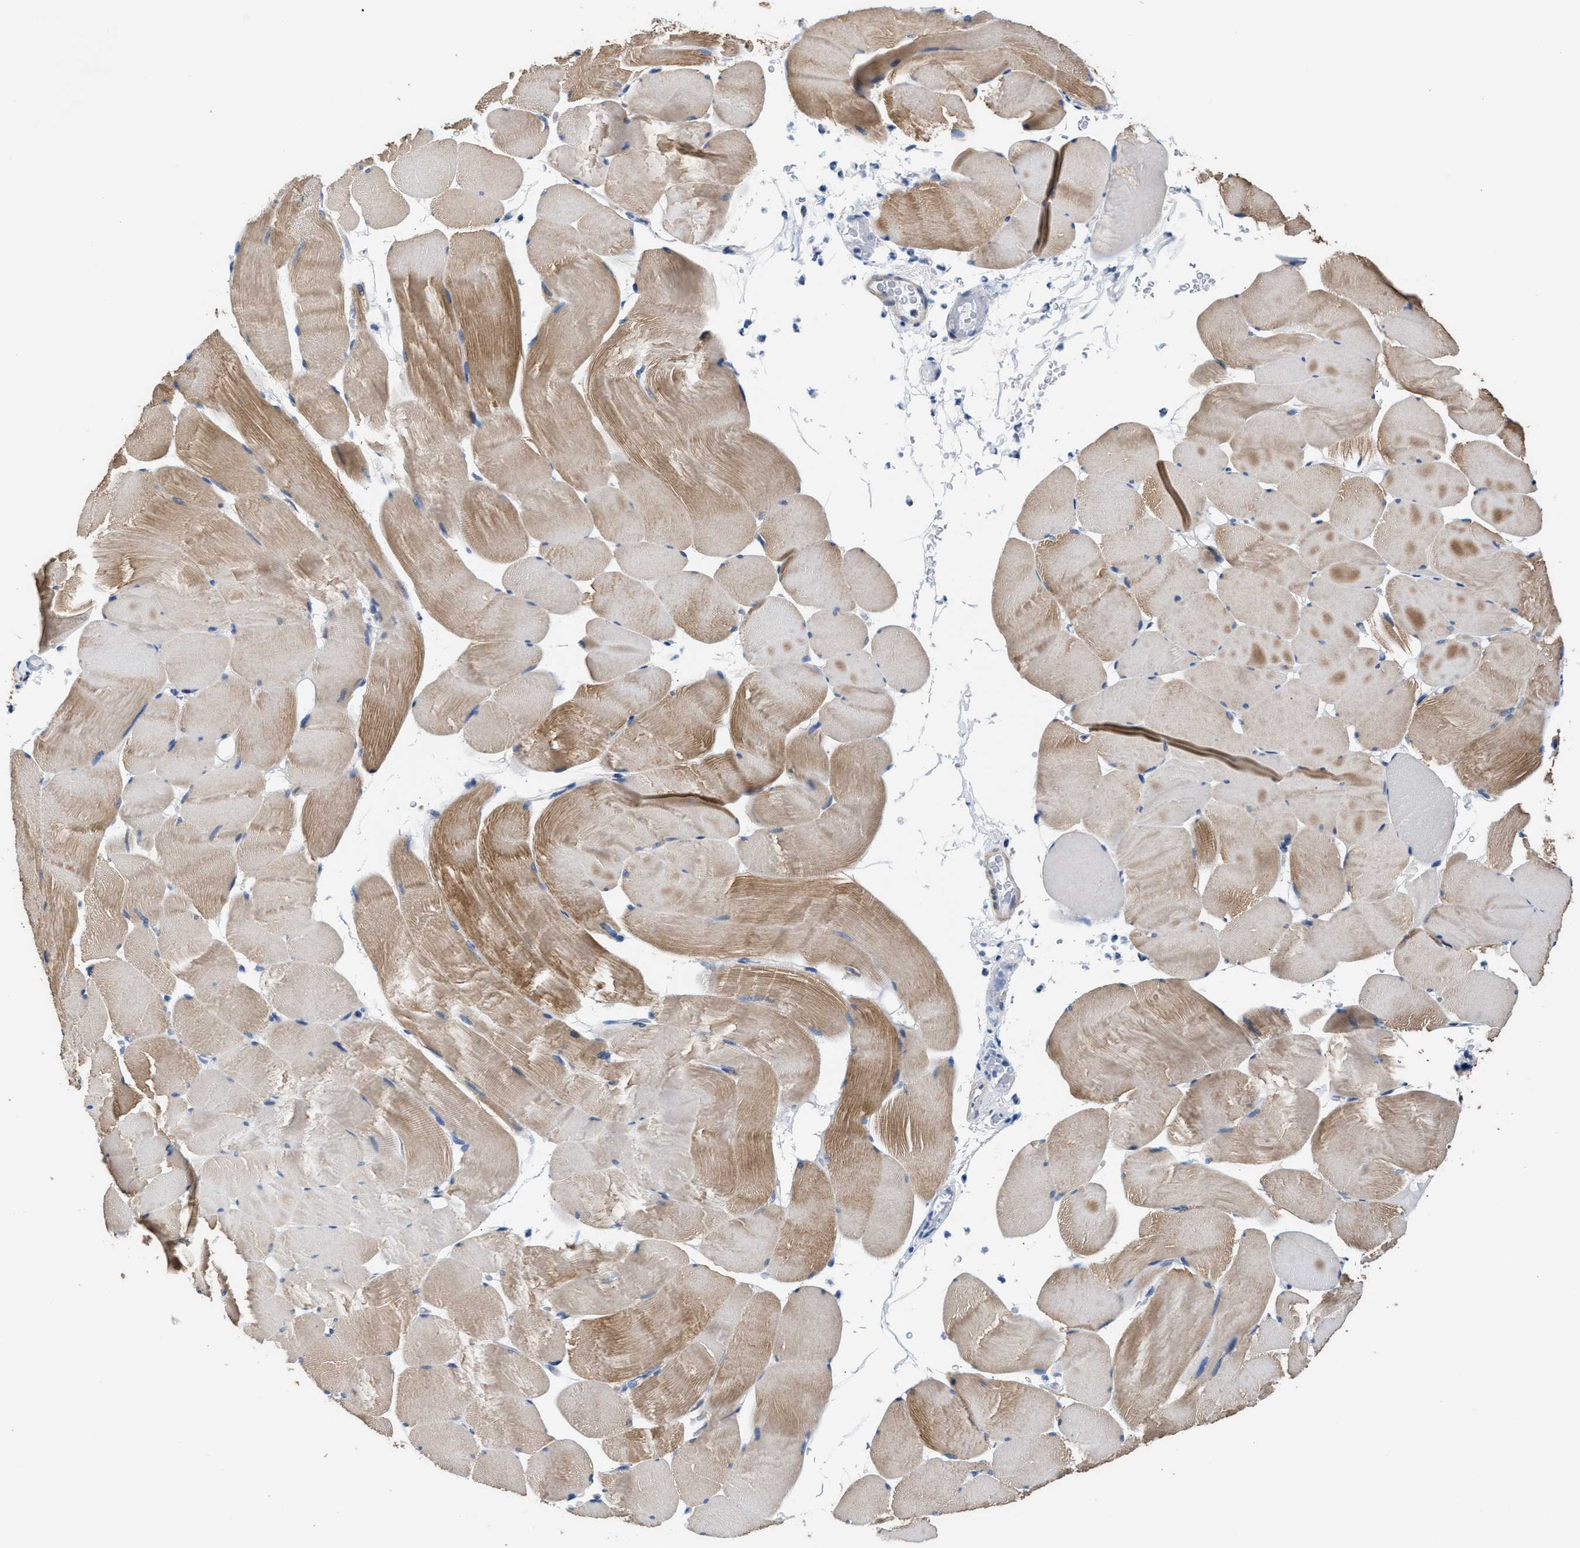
{"staining": {"intensity": "moderate", "quantity": "25%-75%", "location": "cytoplasmic/membranous"}, "tissue": "skeletal muscle", "cell_type": "Myocytes", "image_type": "normal", "snomed": [{"axis": "morphology", "description": "Normal tissue, NOS"}, {"axis": "topography", "description": "Skeletal muscle"}], "caption": "Human skeletal muscle stained with a brown dye exhibits moderate cytoplasmic/membranous positive positivity in approximately 25%-75% of myocytes.", "gene": "MYH3", "patient": {"sex": "male", "age": 62}}